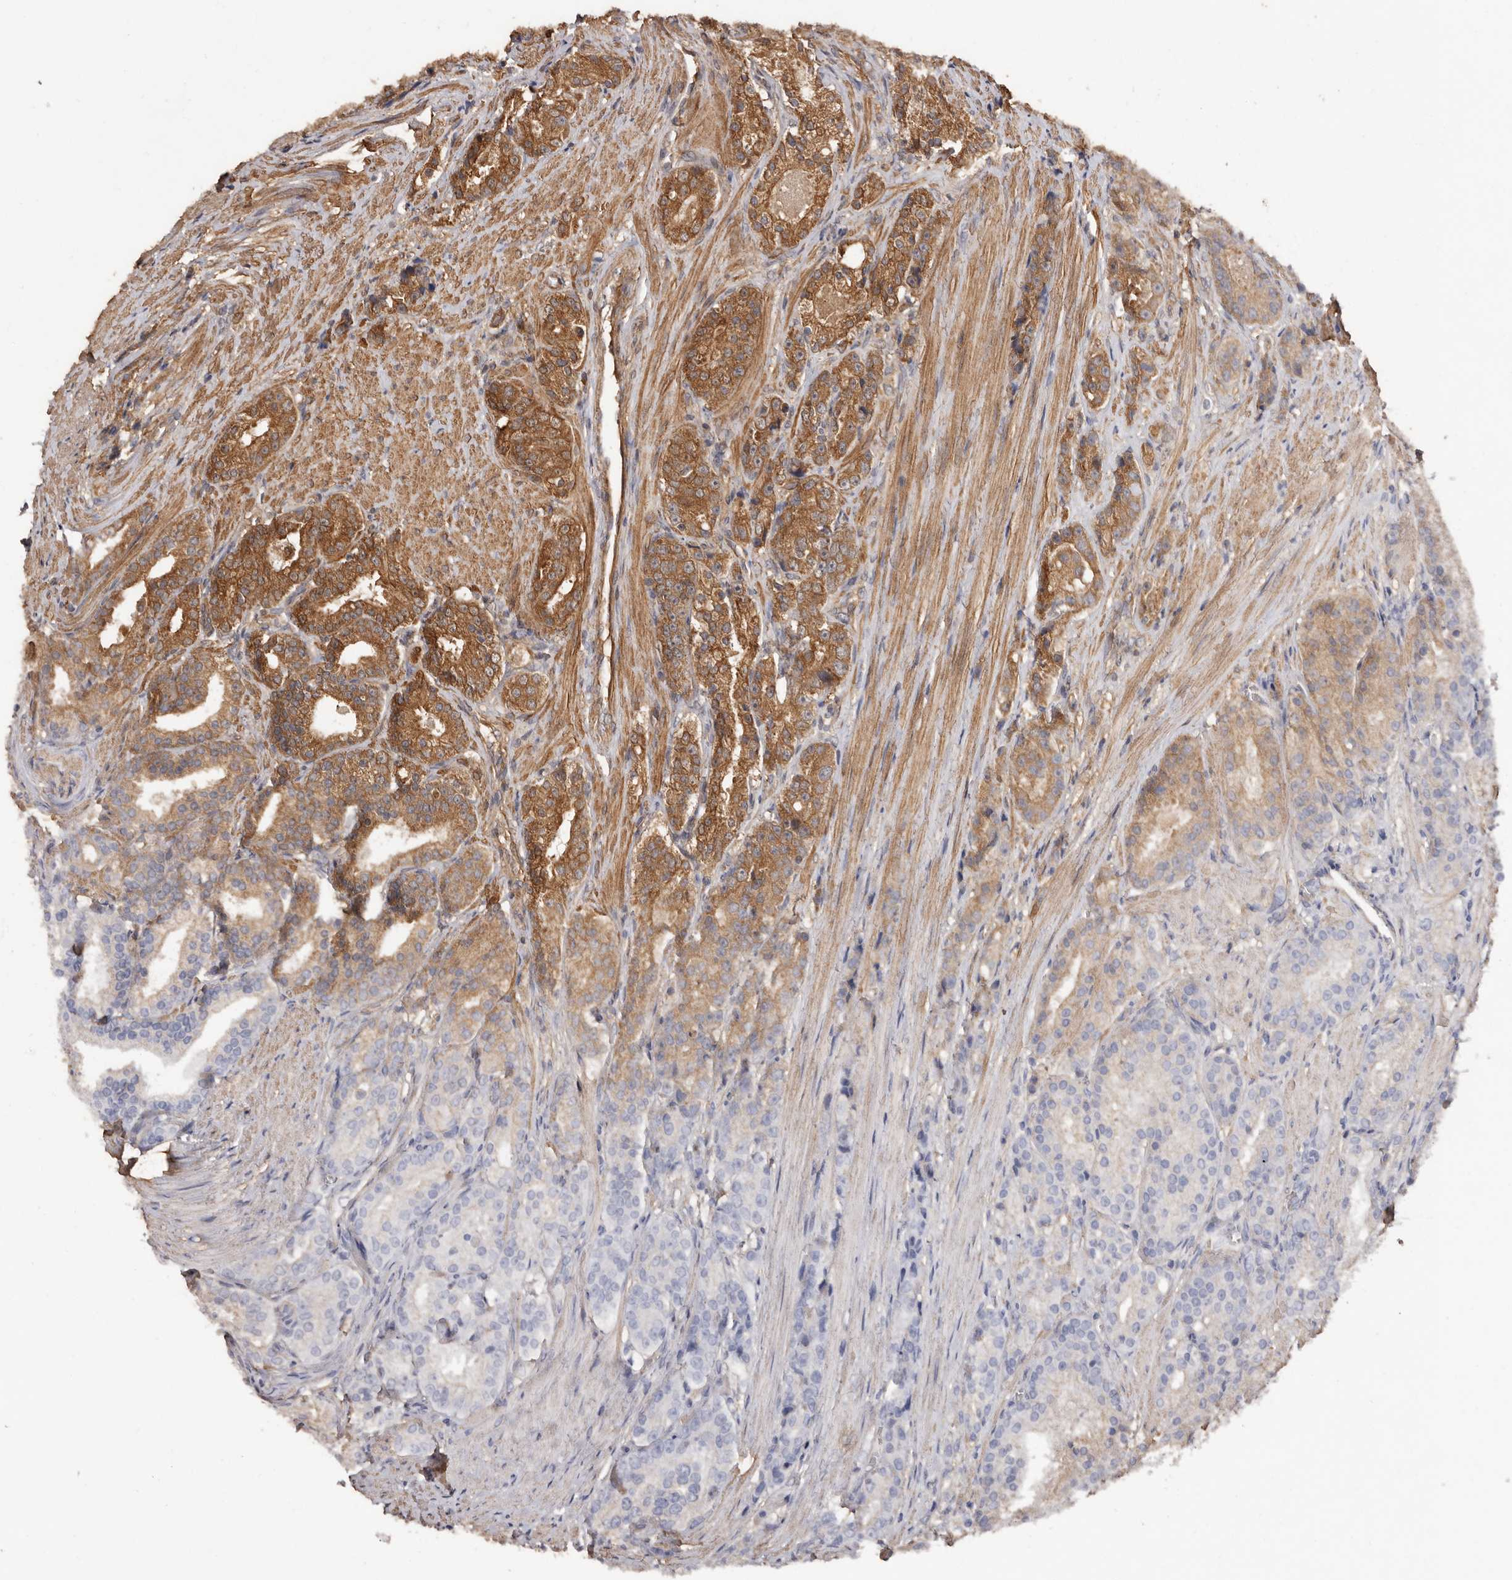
{"staining": {"intensity": "moderate", "quantity": ">75%", "location": "cytoplasmic/membranous"}, "tissue": "prostate cancer", "cell_type": "Tumor cells", "image_type": "cancer", "snomed": [{"axis": "morphology", "description": "Adenocarcinoma, High grade"}, {"axis": "topography", "description": "Prostate"}], "caption": "Moderate cytoplasmic/membranous staining for a protein is identified in about >75% of tumor cells of high-grade adenocarcinoma (prostate) using IHC.", "gene": "COQ8B", "patient": {"sex": "male", "age": 60}}